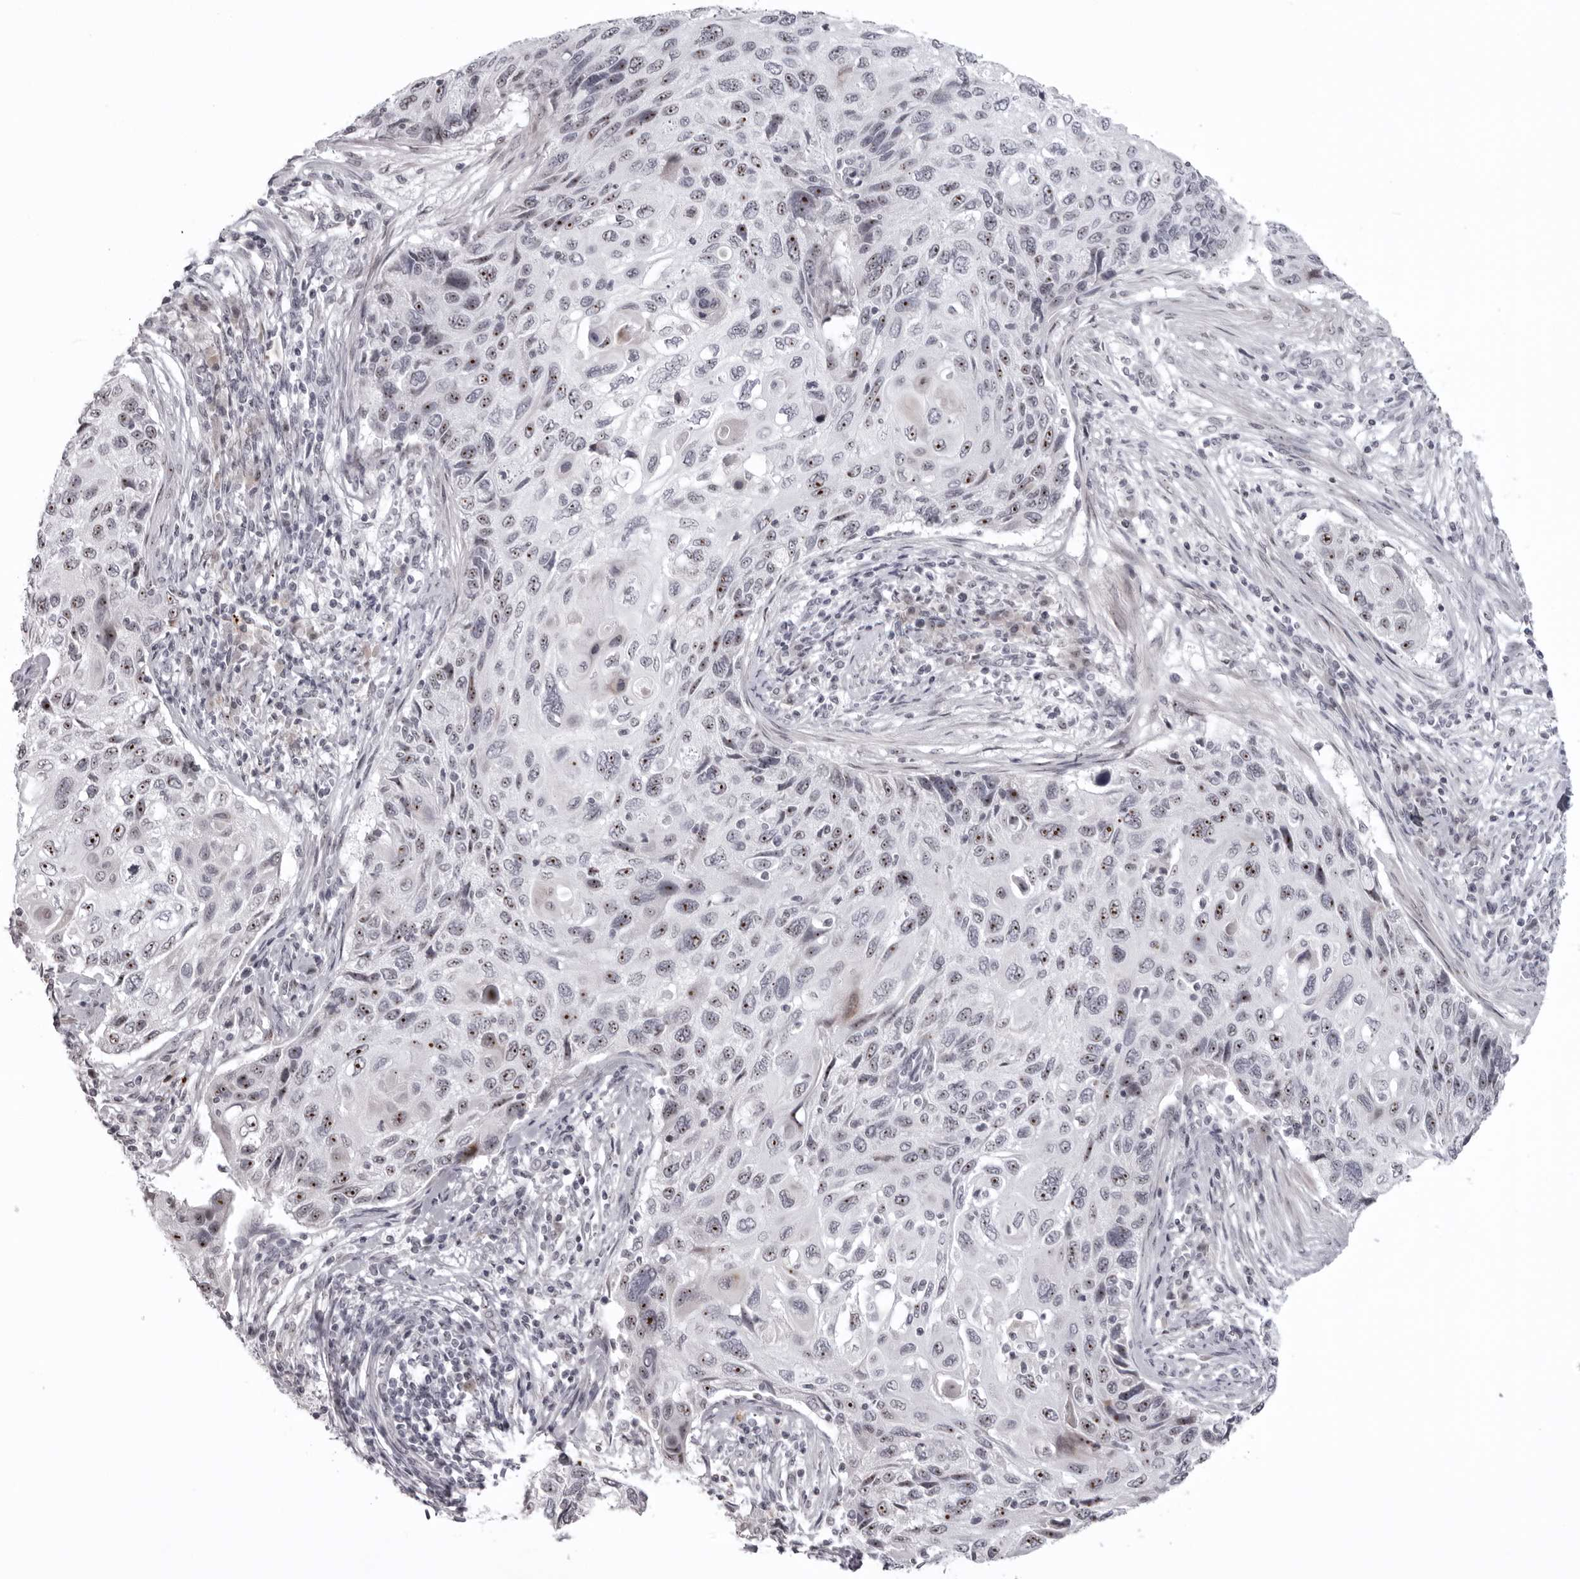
{"staining": {"intensity": "moderate", "quantity": ">75%", "location": "nuclear"}, "tissue": "cervical cancer", "cell_type": "Tumor cells", "image_type": "cancer", "snomed": [{"axis": "morphology", "description": "Squamous cell carcinoma, NOS"}, {"axis": "topography", "description": "Cervix"}], "caption": "Human cervical squamous cell carcinoma stained for a protein (brown) demonstrates moderate nuclear positive expression in about >75% of tumor cells.", "gene": "HELZ", "patient": {"sex": "female", "age": 70}}